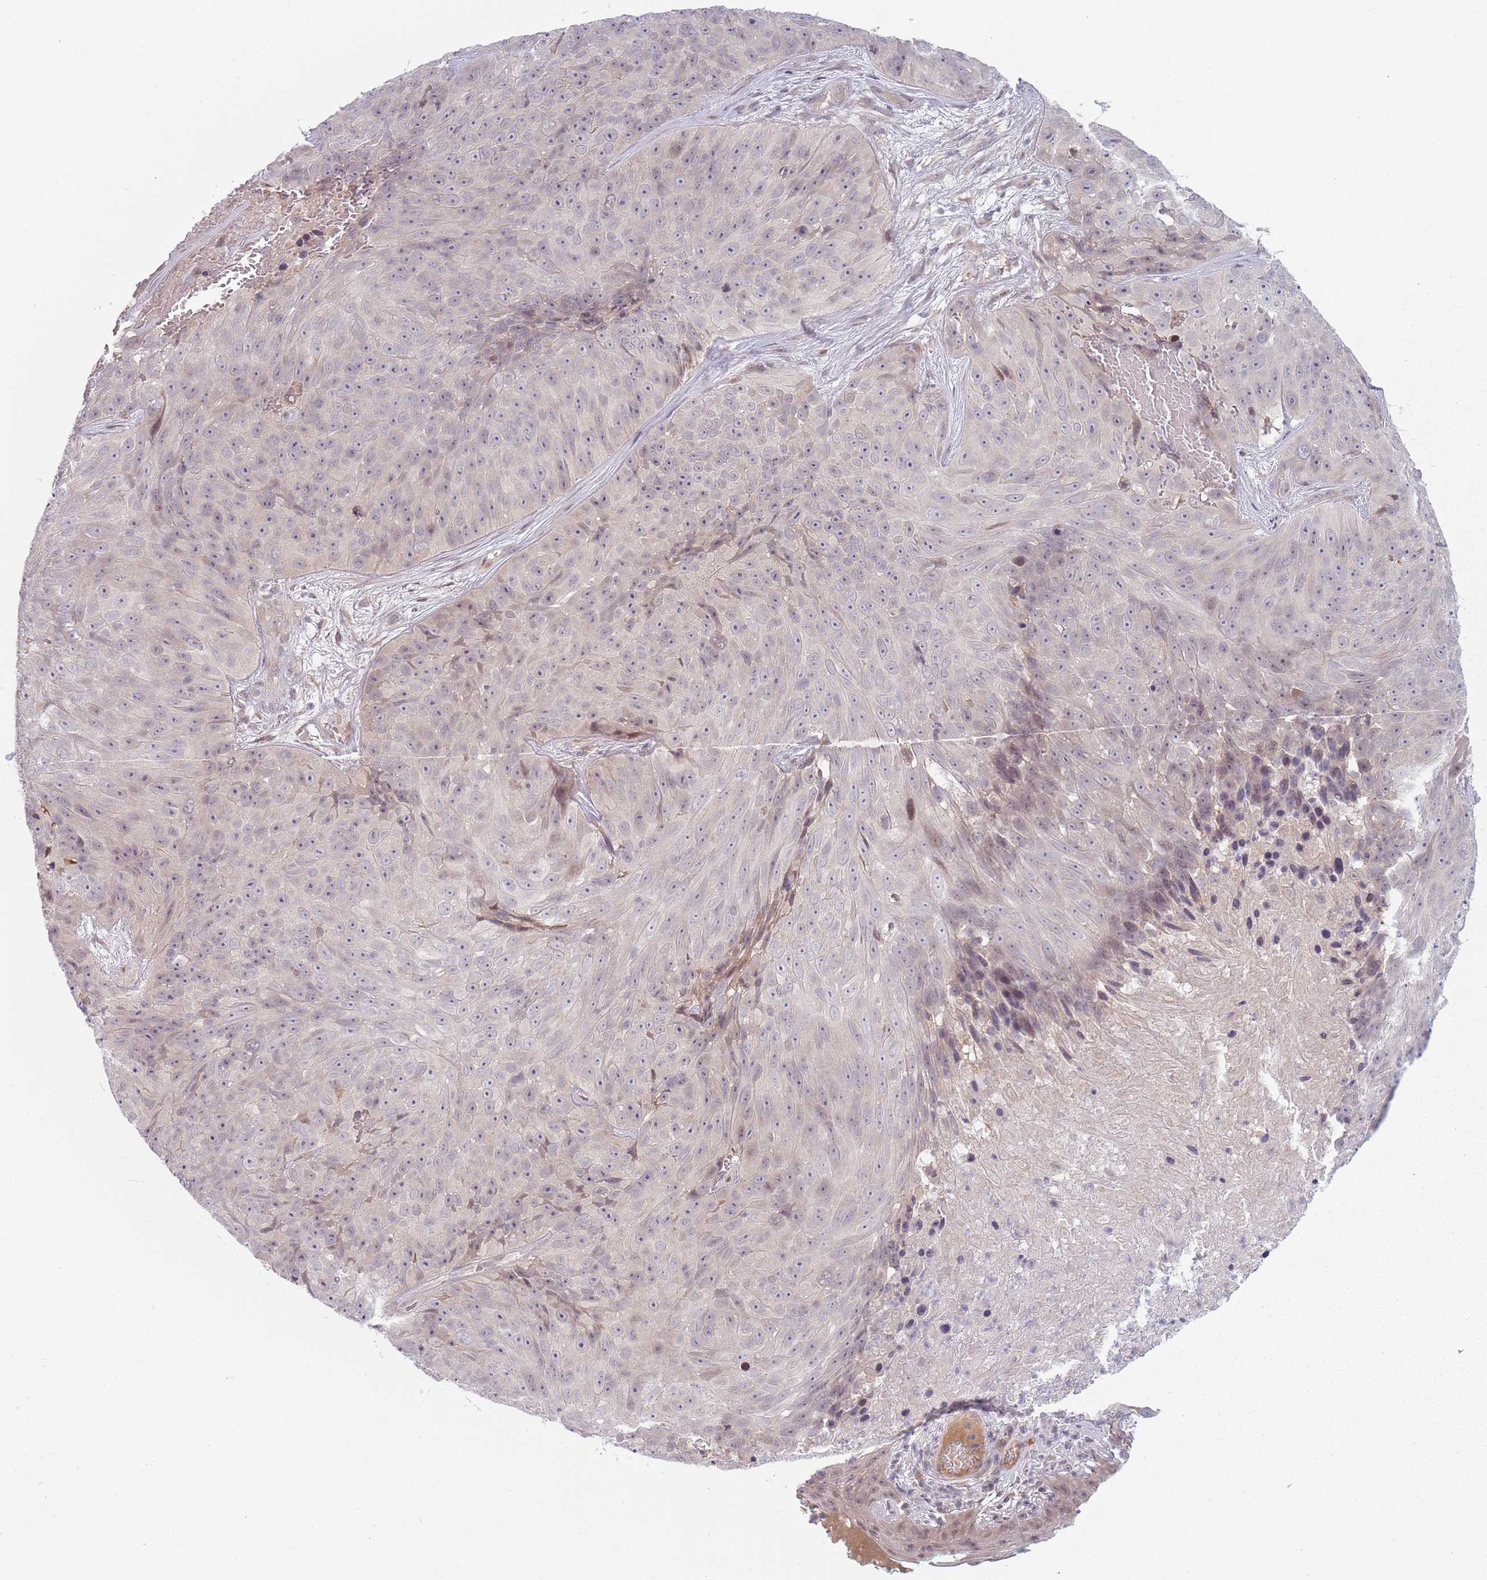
{"staining": {"intensity": "negative", "quantity": "none", "location": "none"}, "tissue": "skin cancer", "cell_type": "Tumor cells", "image_type": "cancer", "snomed": [{"axis": "morphology", "description": "Squamous cell carcinoma, NOS"}, {"axis": "topography", "description": "Skin"}], "caption": "Tumor cells show no significant staining in skin cancer (squamous cell carcinoma). (Stains: DAB (3,3'-diaminobenzidine) IHC with hematoxylin counter stain, Microscopy: brightfield microscopy at high magnification).", "gene": "ADGRG1", "patient": {"sex": "female", "age": 87}}